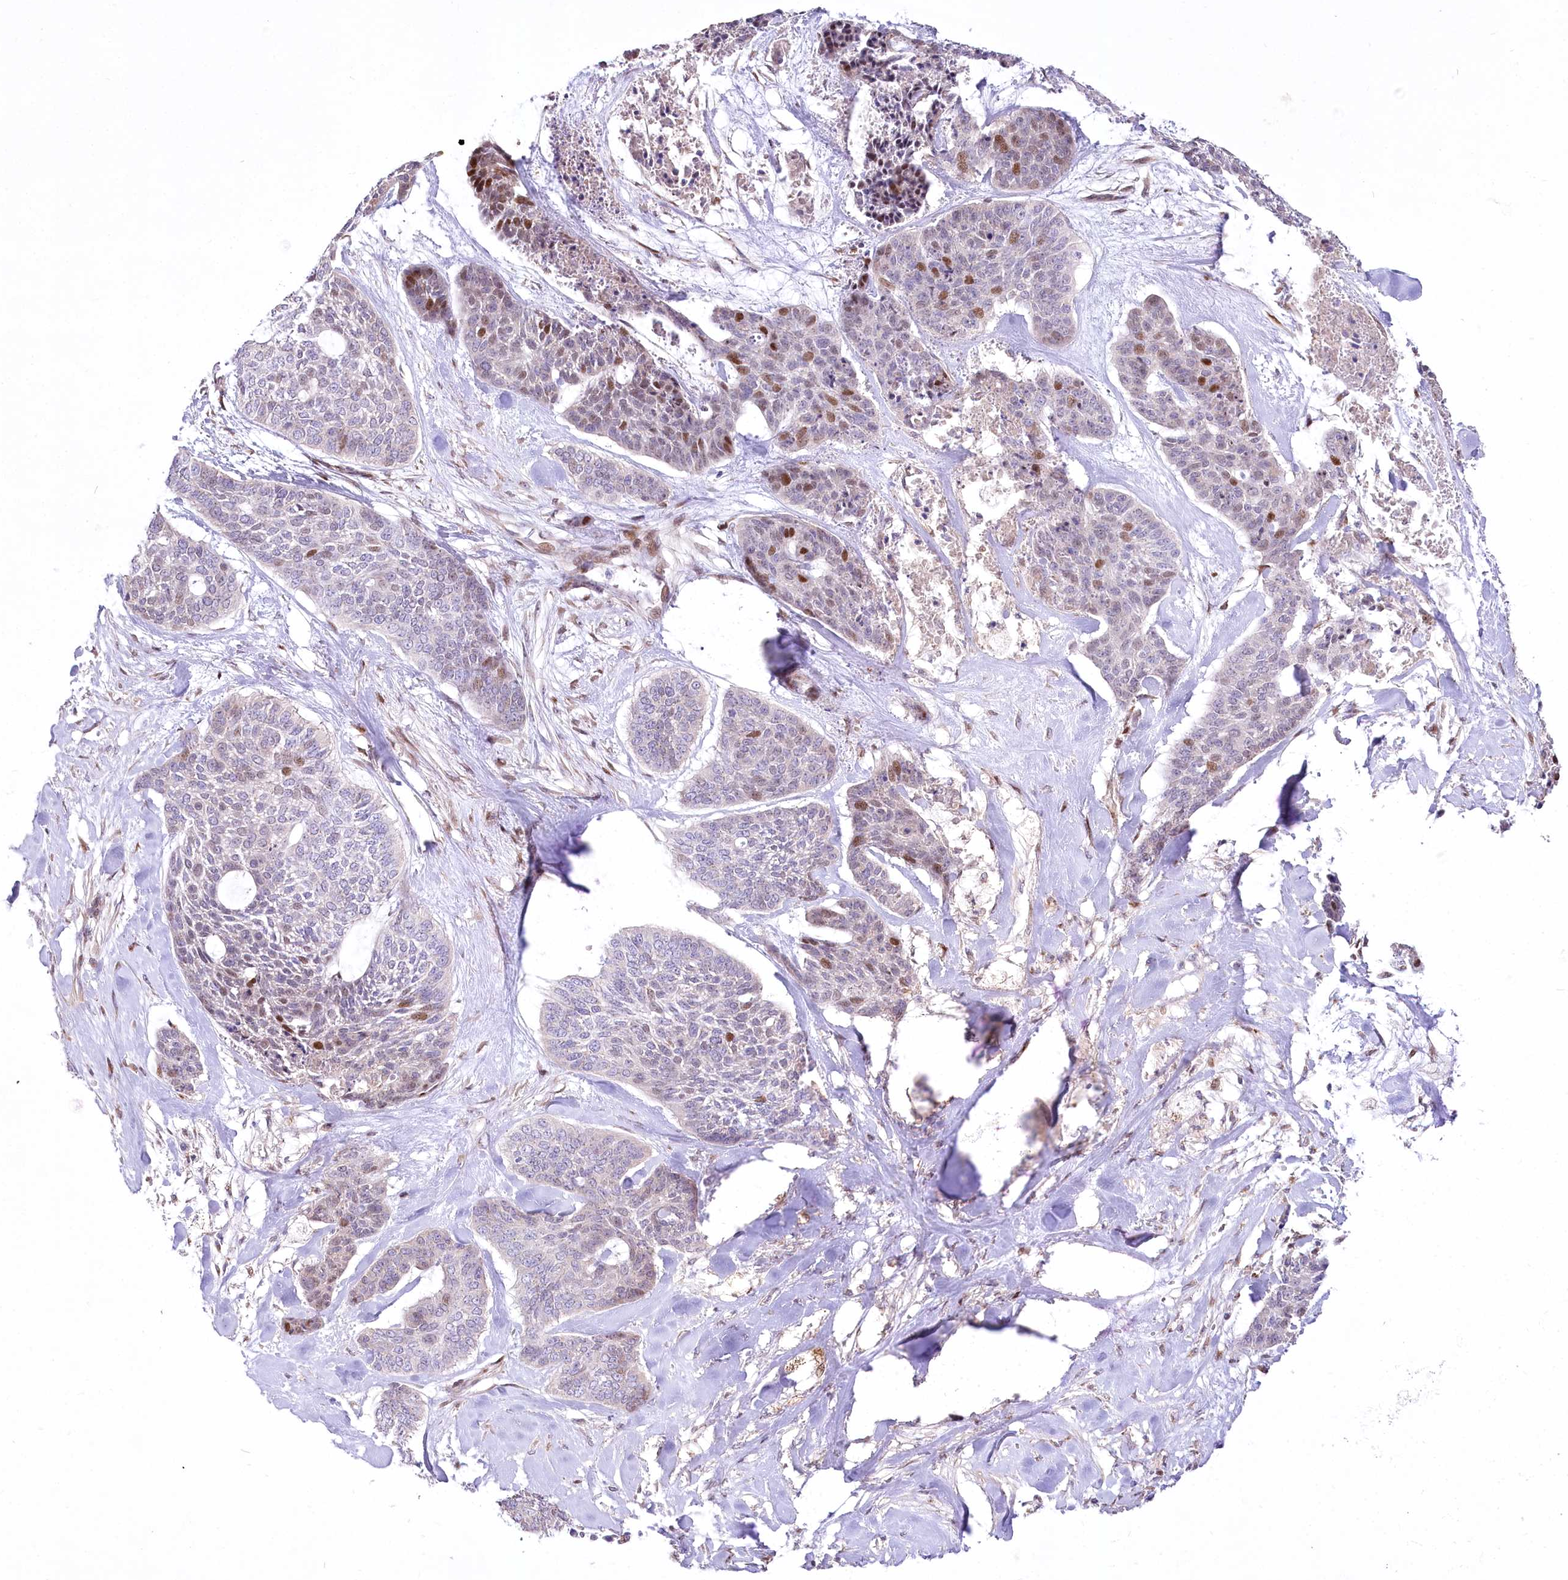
{"staining": {"intensity": "moderate", "quantity": "<25%", "location": "nuclear"}, "tissue": "skin cancer", "cell_type": "Tumor cells", "image_type": "cancer", "snomed": [{"axis": "morphology", "description": "Basal cell carcinoma"}, {"axis": "topography", "description": "Skin"}], "caption": "Protein expression by immunohistochemistry reveals moderate nuclear expression in about <25% of tumor cells in basal cell carcinoma (skin). (Brightfield microscopy of DAB IHC at high magnification).", "gene": "CEP164", "patient": {"sex": "female", "age": 64}}